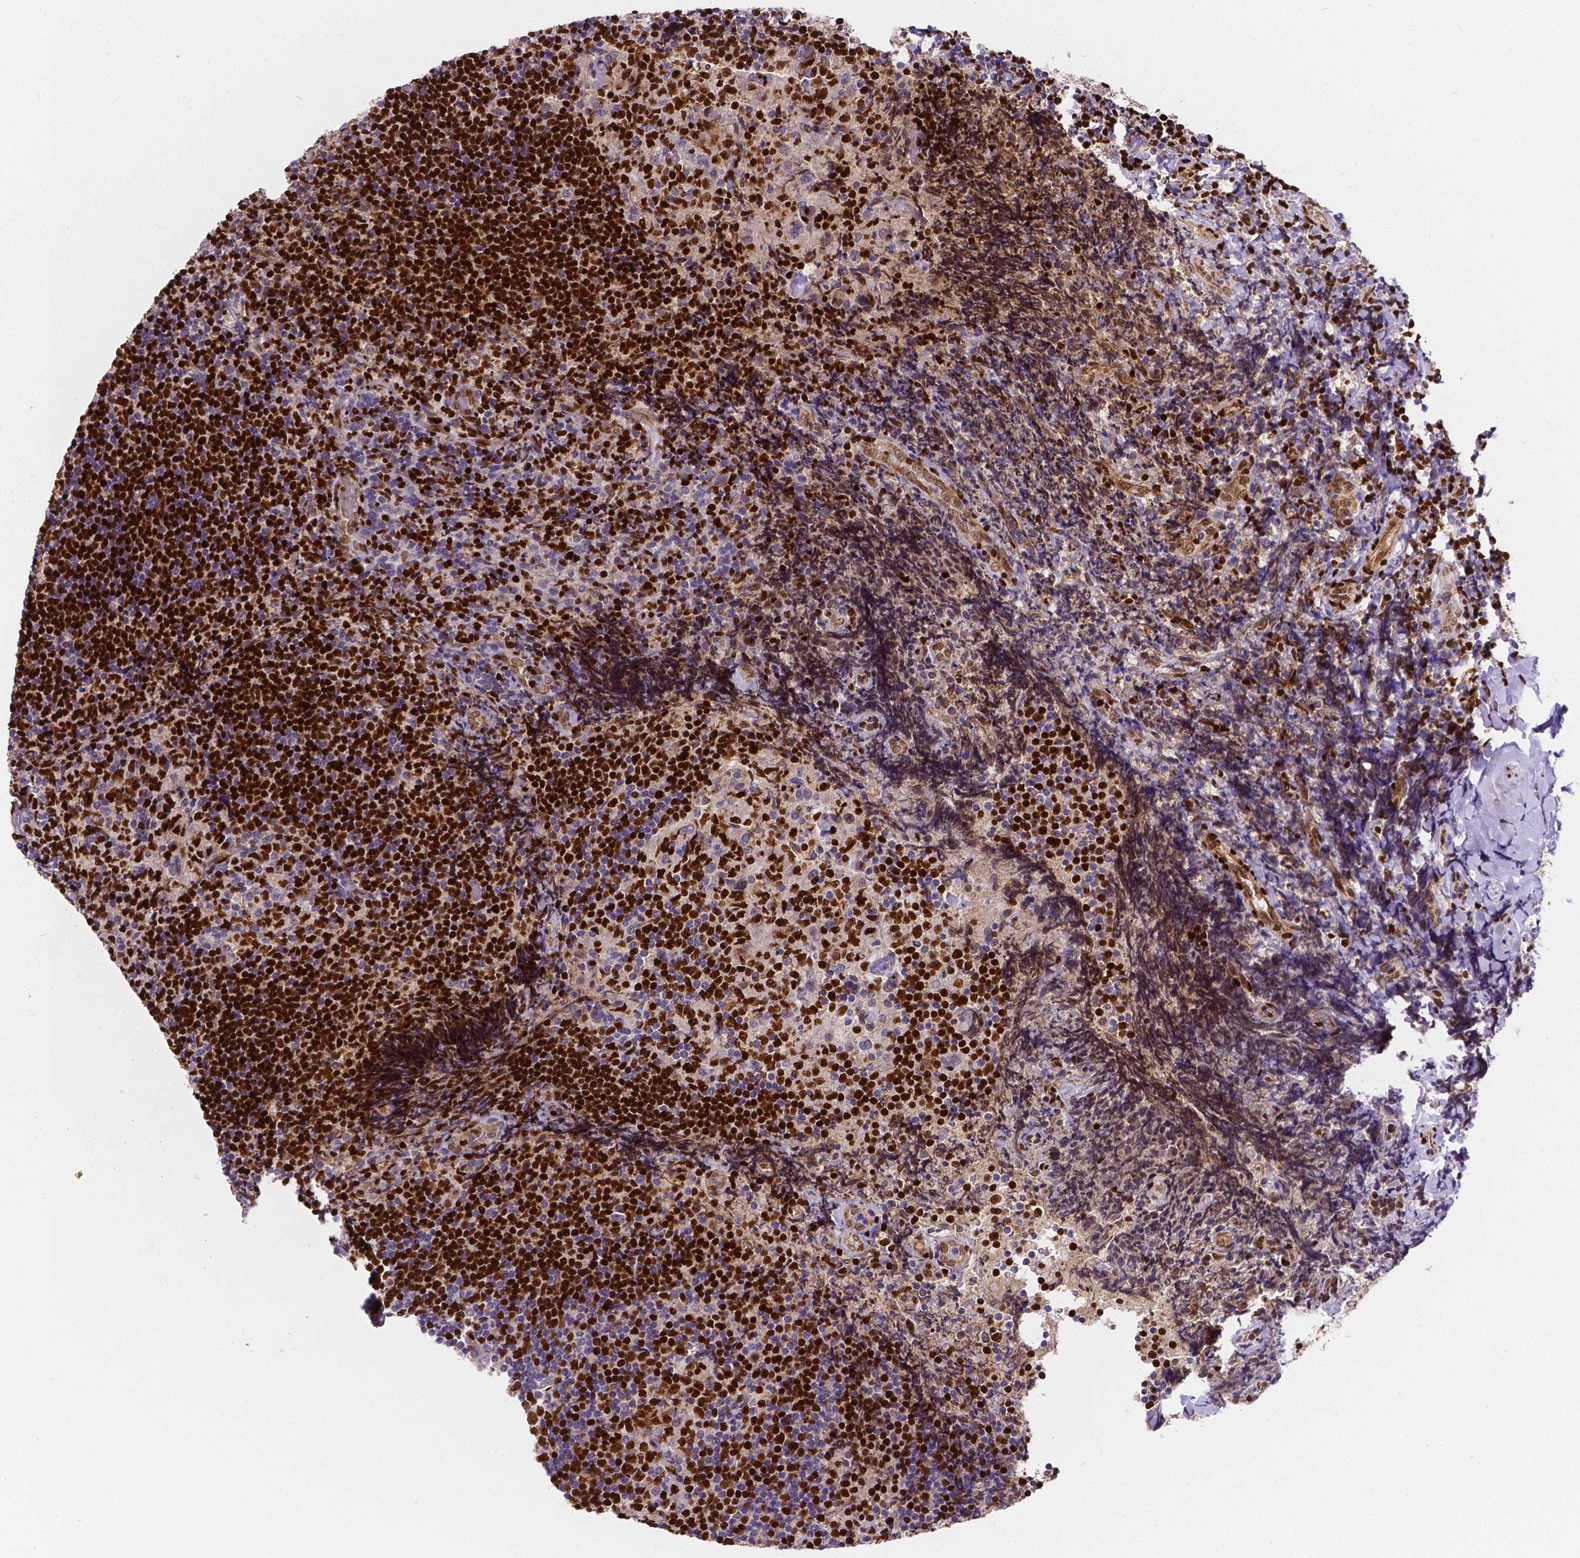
{"staining": {"intensity": "strong", "quantity": ">75%", "location": "nuclear"}, "tissue": "tonsil", "cell_type": "Germinal center cells", "image_type": "normal", "snomed": [{"axis": "morphology", "description": "Normal tissue, NOS"}, {"axis": "topography", "description": "Tonsil"}], "caption": "Brown immunohistochemical staining in normal human tonsil reveals strong nuclear staining in about >75% of germinal center cells.", "gene": "MEF2C", "patient": {"sex": "female", "age": 10}}